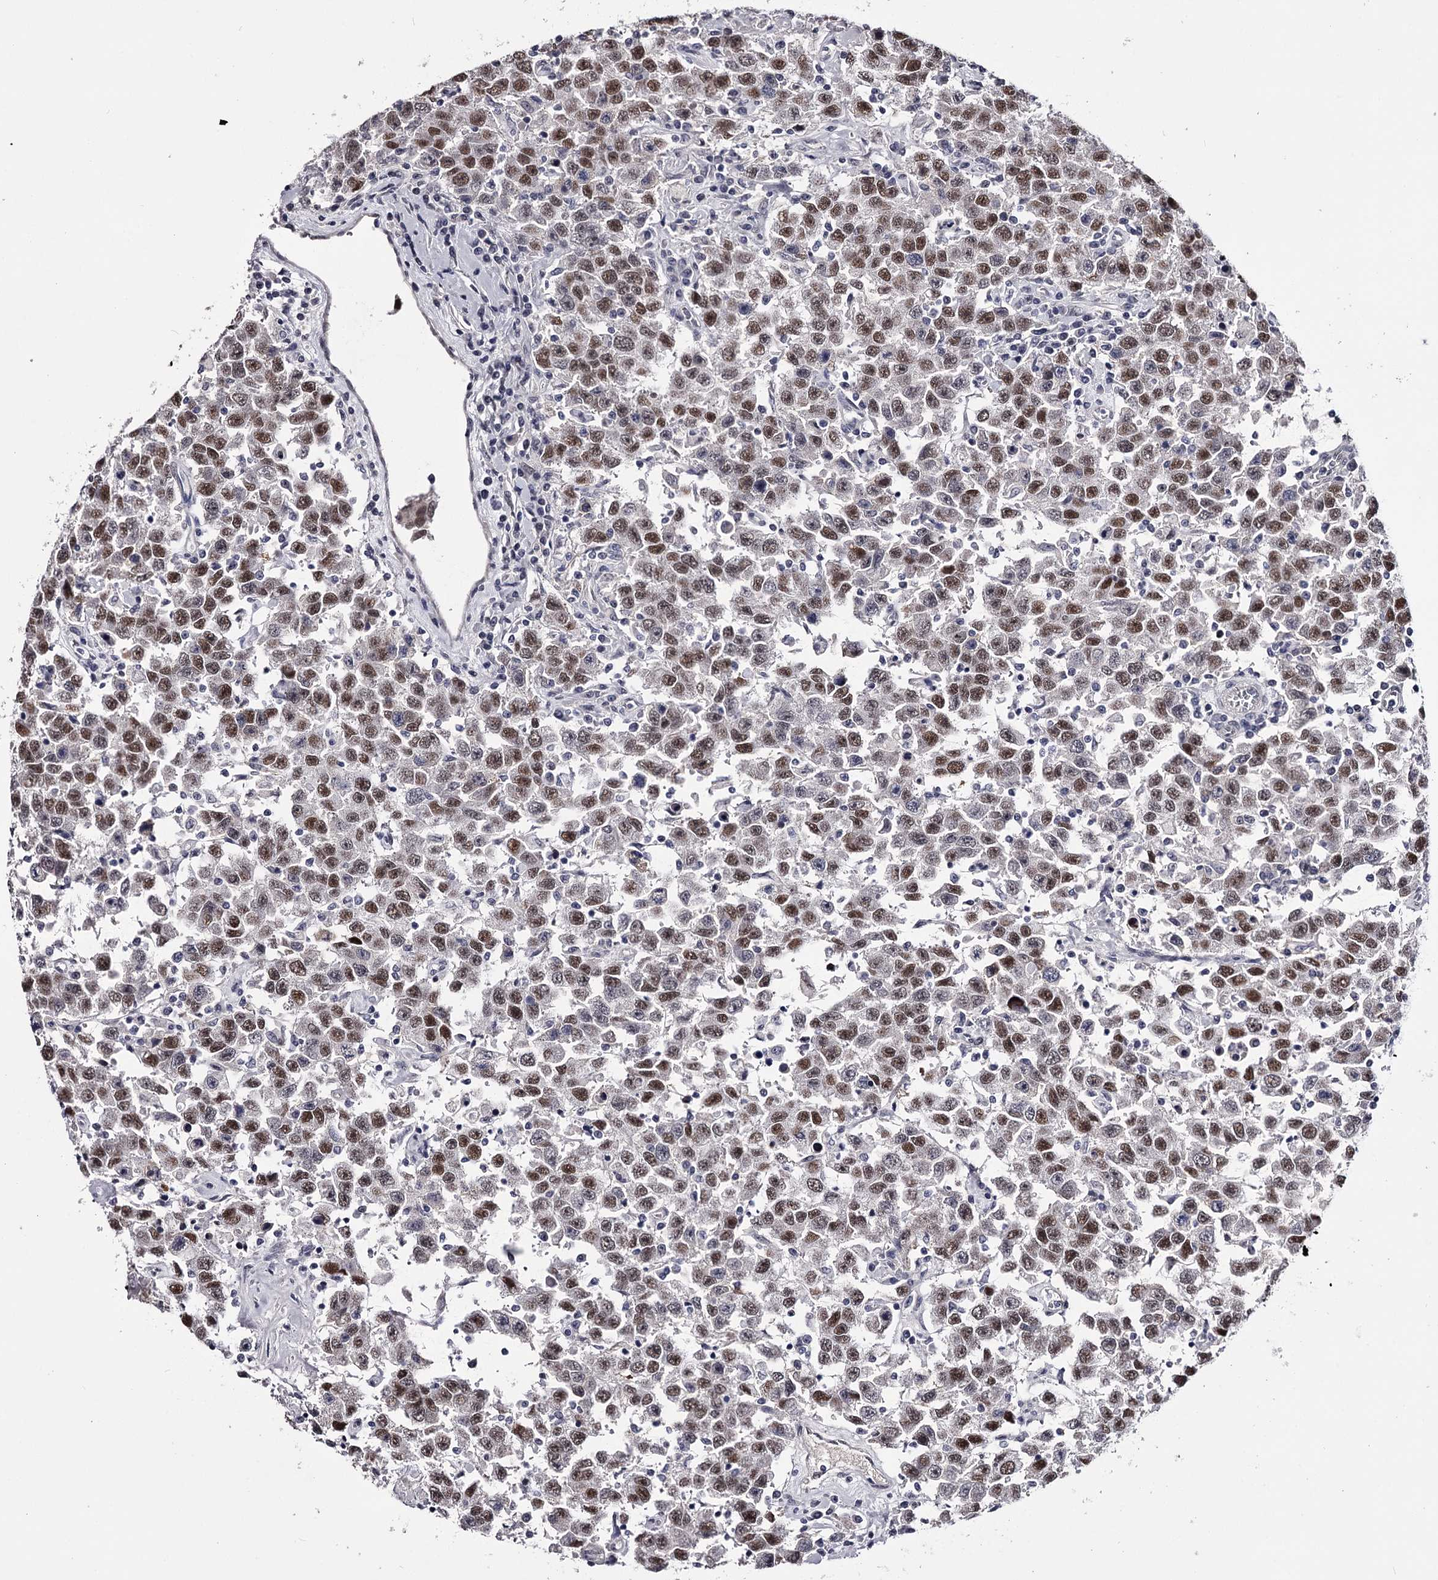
{"staining": {"intensity": "moderate", "quantity": ">75%", "location": "nuclear"}, "tissue": "testis cancer", "cell_type": "Tumor cells", "image_type": "cancer", "snomed": [{"axis": "morphology", "description": "Seminoma, NOS"}, {"axis": "topography", "description": "Testis"}], "caption": "Tumor cells exhibit medium levels of moderate nuclear expression in approximately >75% of cells in seminoma (testis).", "gene": "OVOL2", "patient": {"sex": "male", "age": 41}}